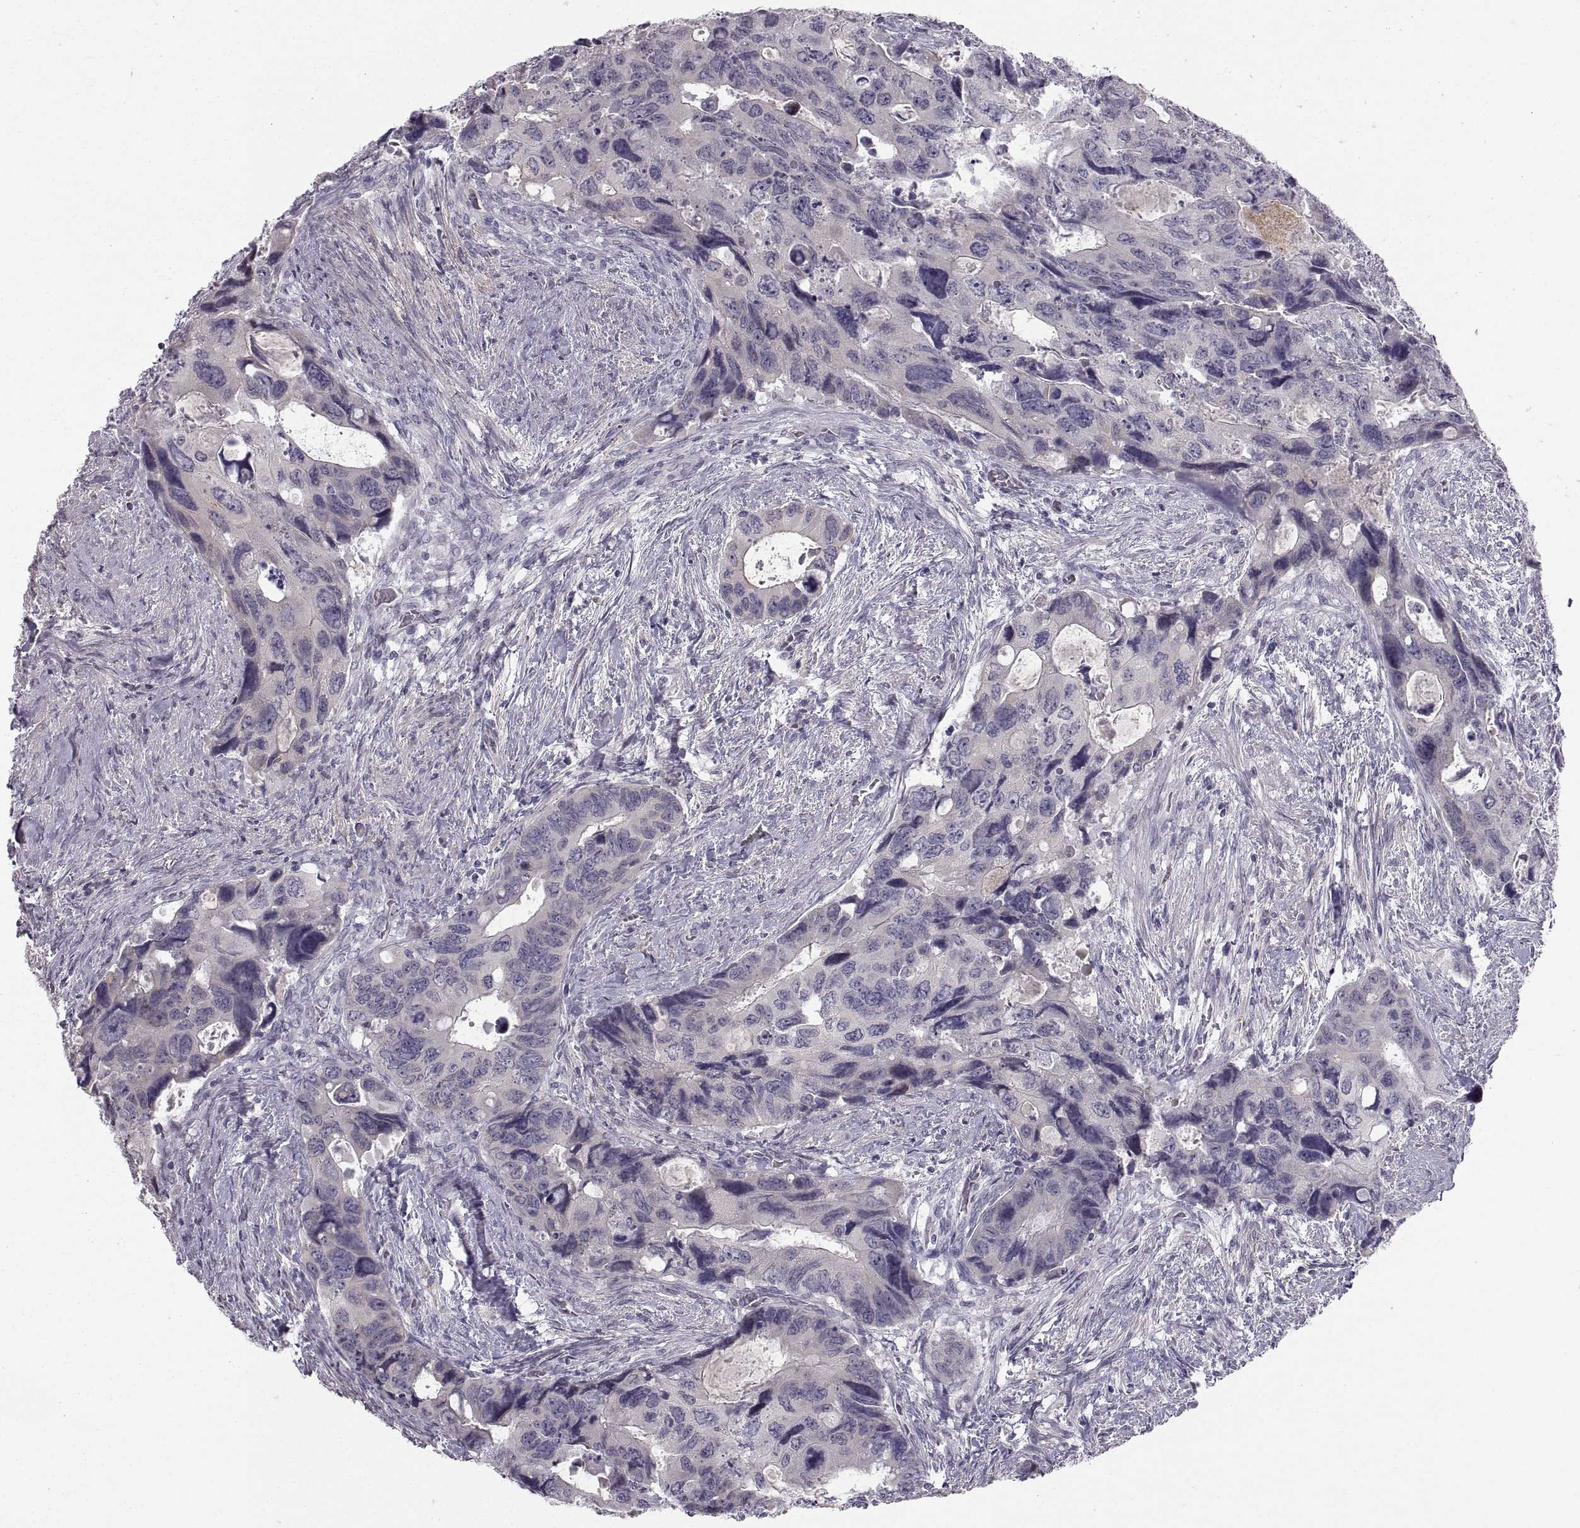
{"staining": {"intensity": "negative", "quantity": "none", "location": "none"}, "tissue": "colorectal cancer", "cell_type": "Tumor cells", "image_type": "cancer", "snomed": [{"axis": "morphology", "description": "Adenocarcinoma, NOS"}, {"axis": "topography", "description": "Rectum"}], "caption": "Micrograph shows no significant protein positivity in tumor cells of colorectal adenocarcinoma.", "gene": "ZNF185", "patient": {"sex": "male", "age": 62}}